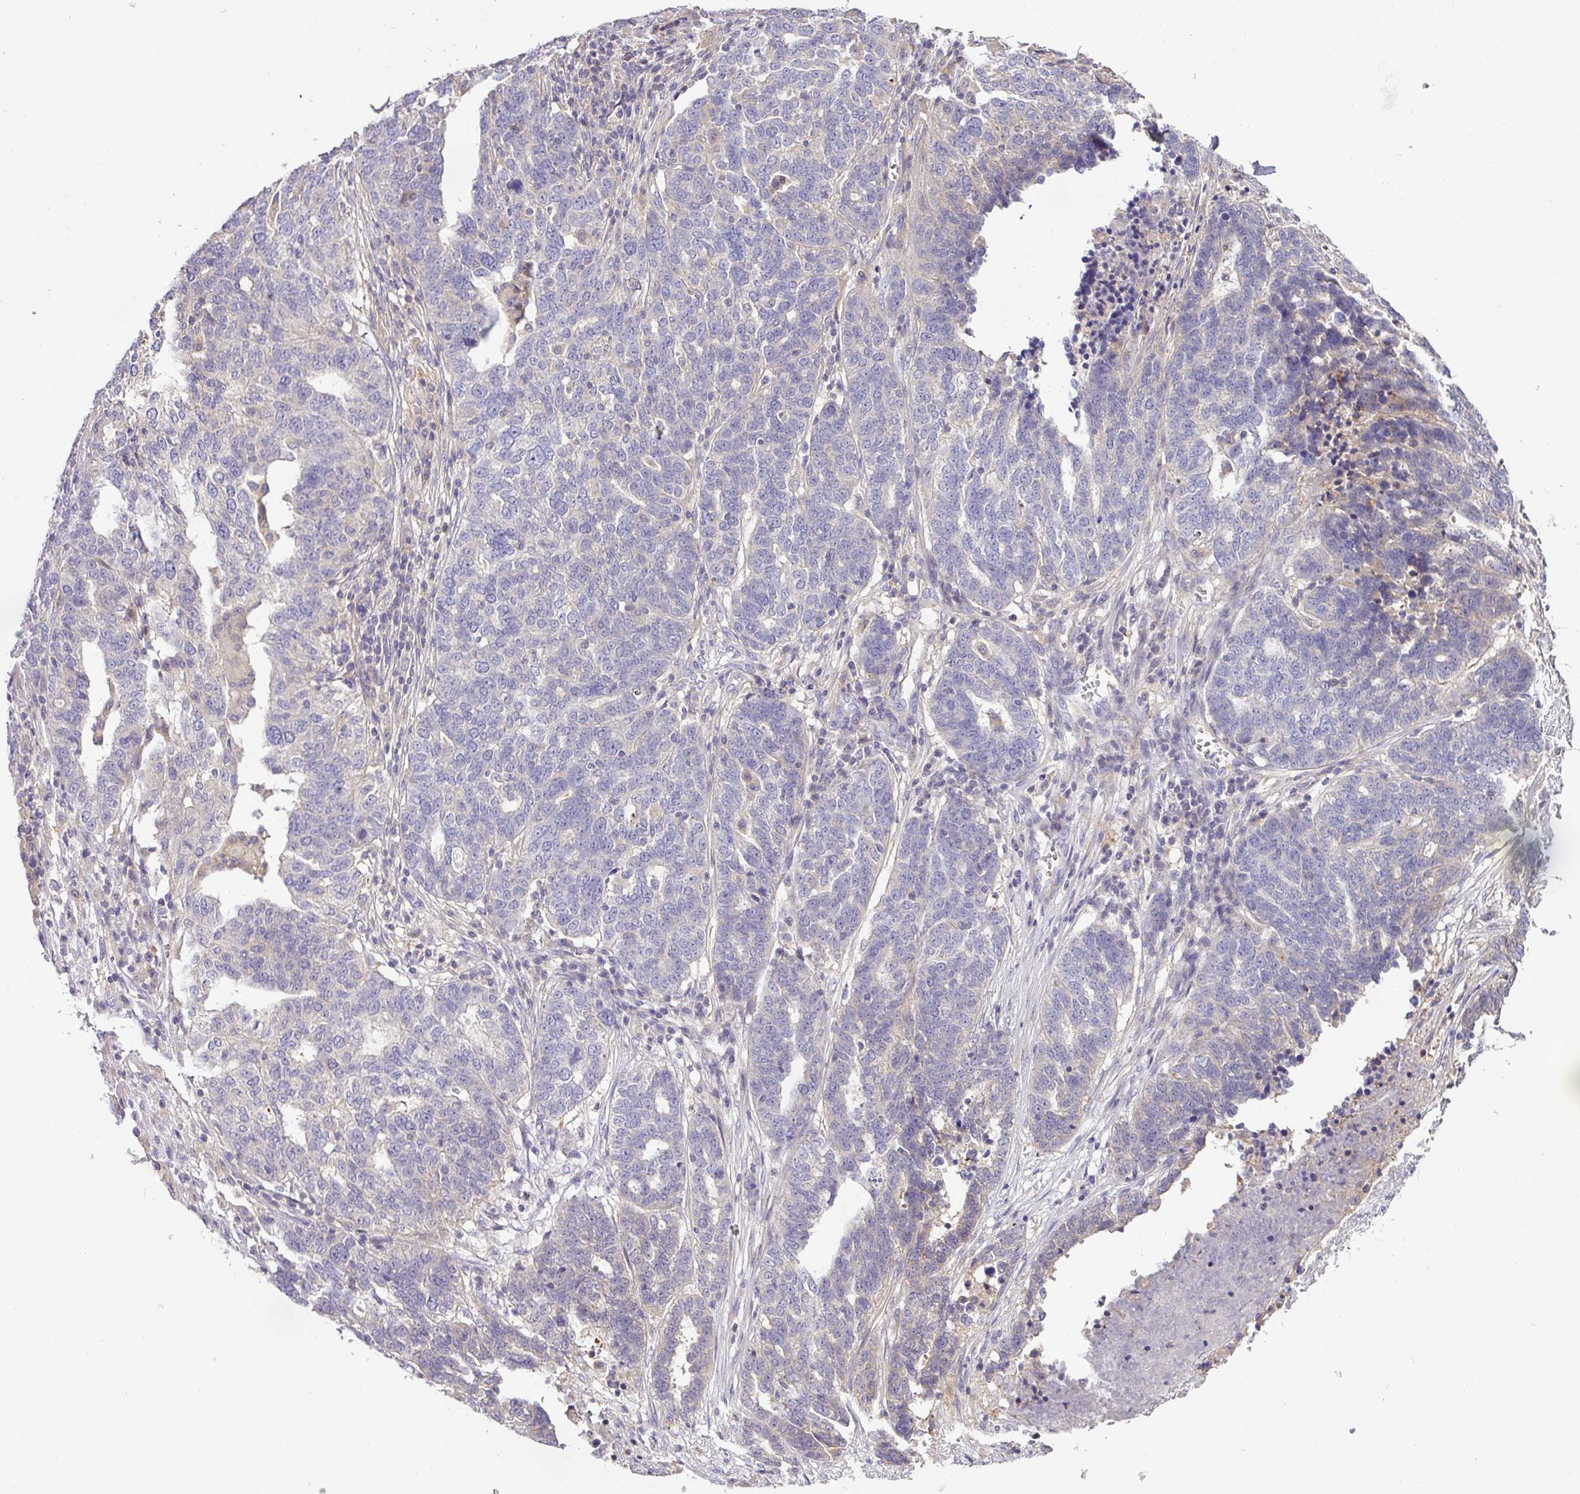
{"staining": {"intensity": "negative", "quantity": "none", "location": "none"}, "tissue": "ovarian cancer", "cell_type": "Tumor cells", "image_type": "cancer", "snomed": [{"axis": "morphology", "description": "Cystadenocarcinoma, serous, NOS"}, {"axis": "topography", "description": "Ovary"}], "caption": "Ovarian cancer stained for a protein using immunohistochemistry (IHC) displays no staining tumor cells.", "gene": "HOXC13", "patient": {"sex": "female", "age": 59}}